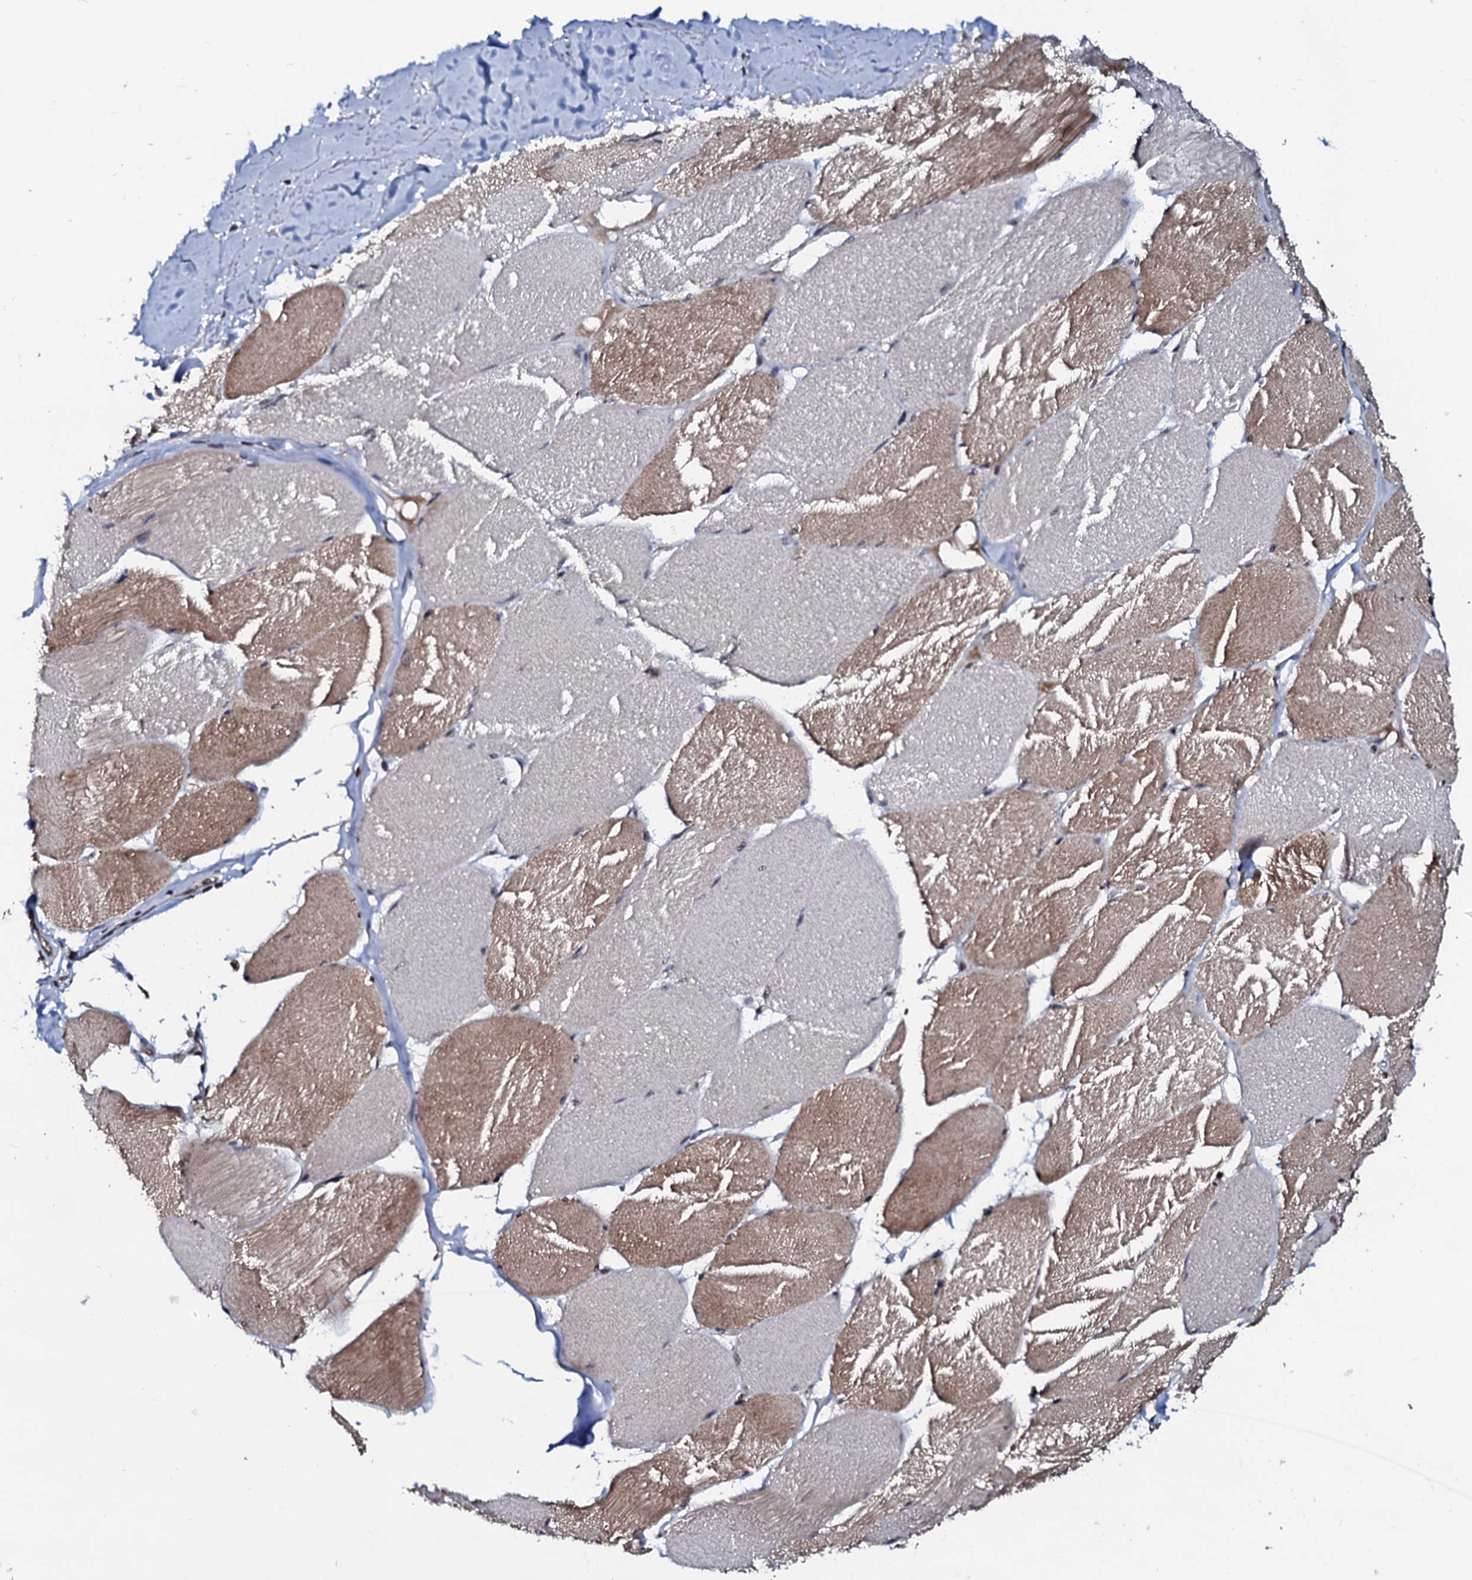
{"staining": {"intensity": "moderate", "quantity": "25%-75%", "location": "cytoplasmic/membranous"}, "tissue": "skeletal muscle", "cell_type": "Myocytes", "image_type": "normal", "snomed": [{"axis": "morphology", "description": "Normal tissue, NOS"}, {"axis": "topography", "description": "Skin"}, {"axis": "topography", "description": "Skeletal muscle"}], "caption": "Approximately 25%-75% of myocytes in unremarkable skeletal muscle exhibit moderate cytoplasmic/membranous protein positivity as visualized by brown immunohistochemical staining.", "gene": "LSM11", "patient": {"sex": "male", "age": 83}}